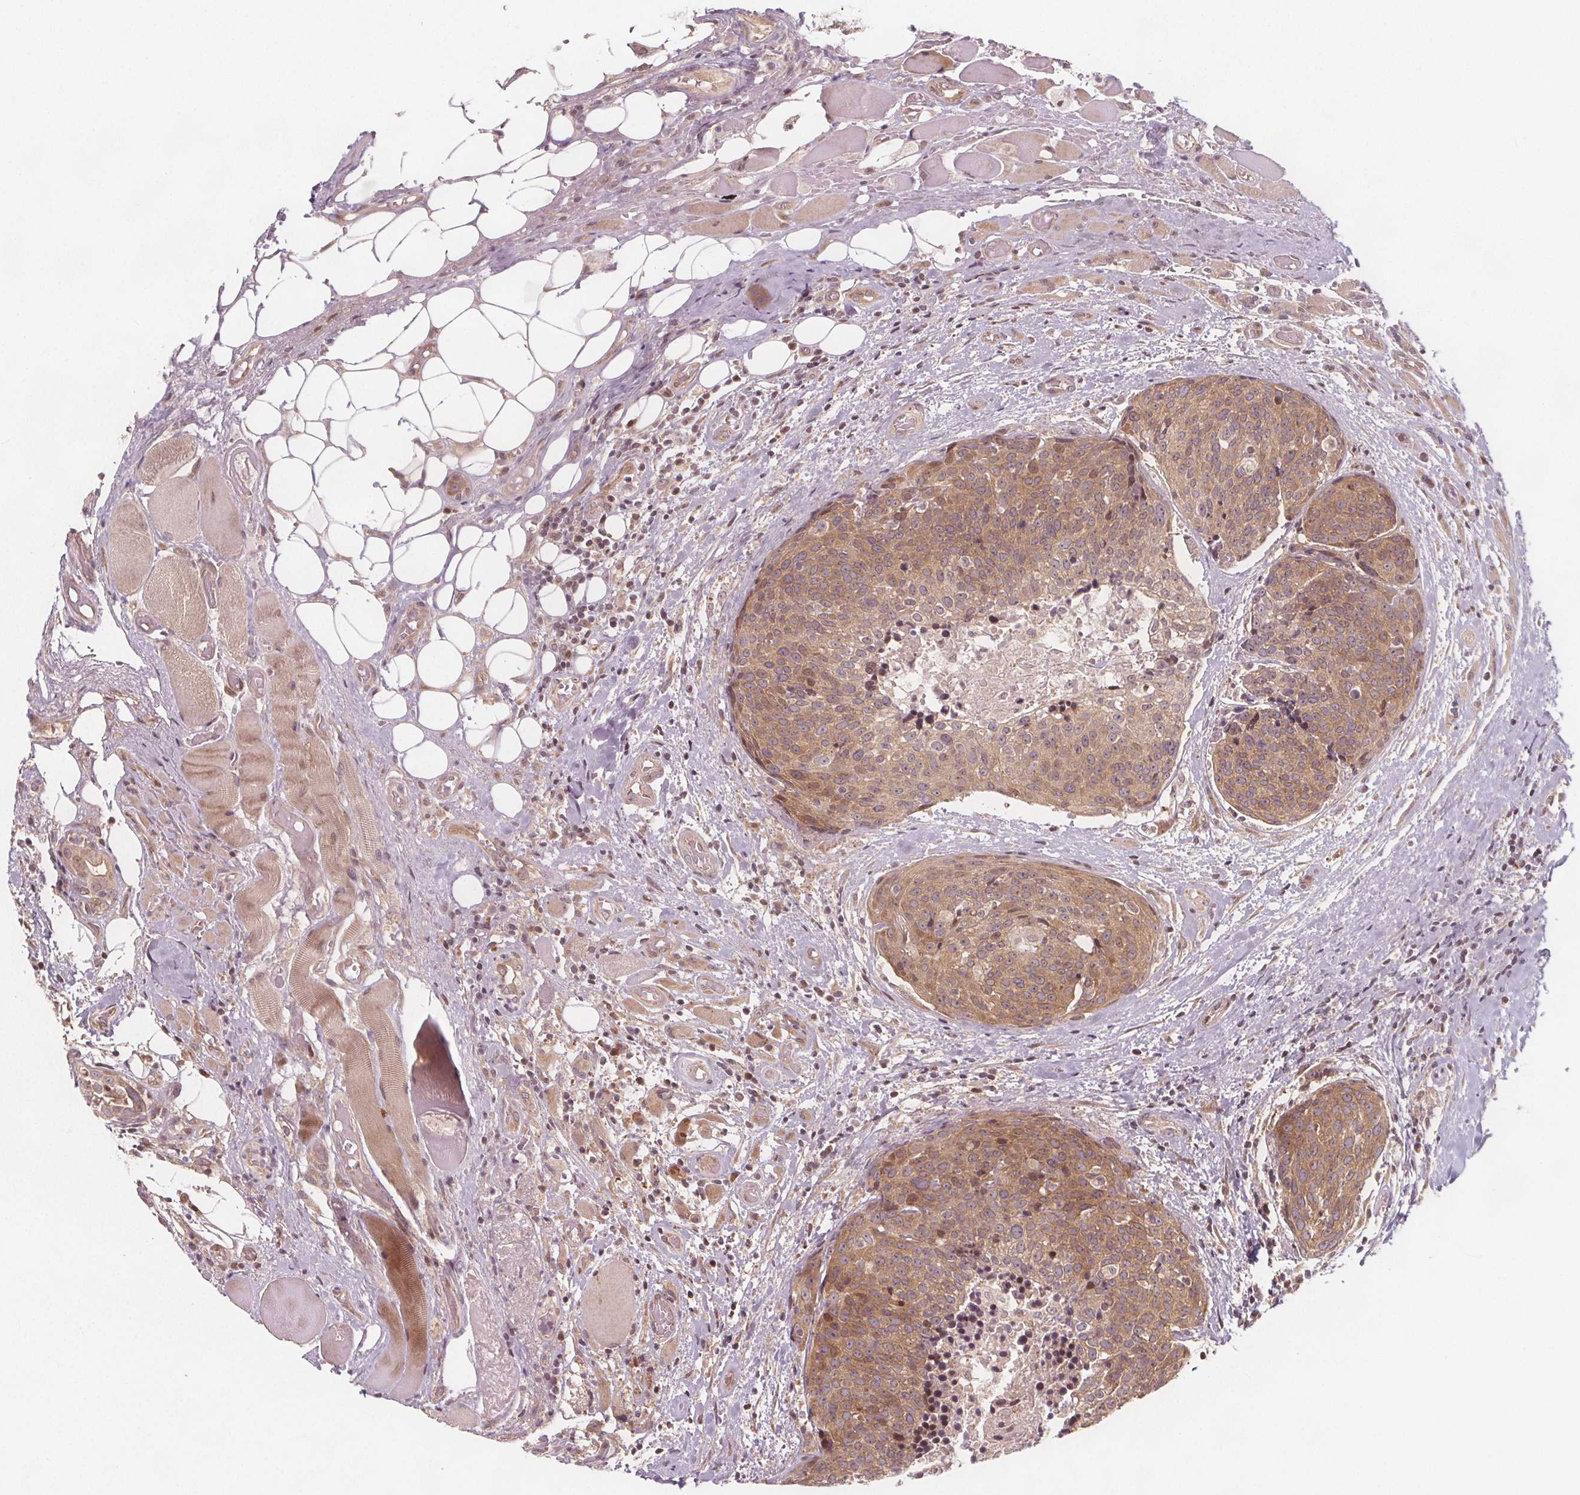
{"staining": {"intensity": "moderate", "quantity": ">75%", "location": "cytoplasmic/membranous,nuclear"}, "tissue": "head and neck cancer", "cell_type": "Tumor cells", "image_type": "cancer", "snomed": [{"axis": "morphology", "description": "Squamous cell carcinoma, NOS"}, {"axis": "topography", "description": "Oral tissue"}, {"axis": "topography", "description": "Head-Neck"}], "caption": "Protein staining by immunohistochemistry reveals moderate cytoplasmic/membranous and nuclear positivity in about >75% of tumor cells in head and neck cancer (squamous cell carcinoma).", "gene": "AKT1S1", "patient": {"sex": "male", "age": 64}}